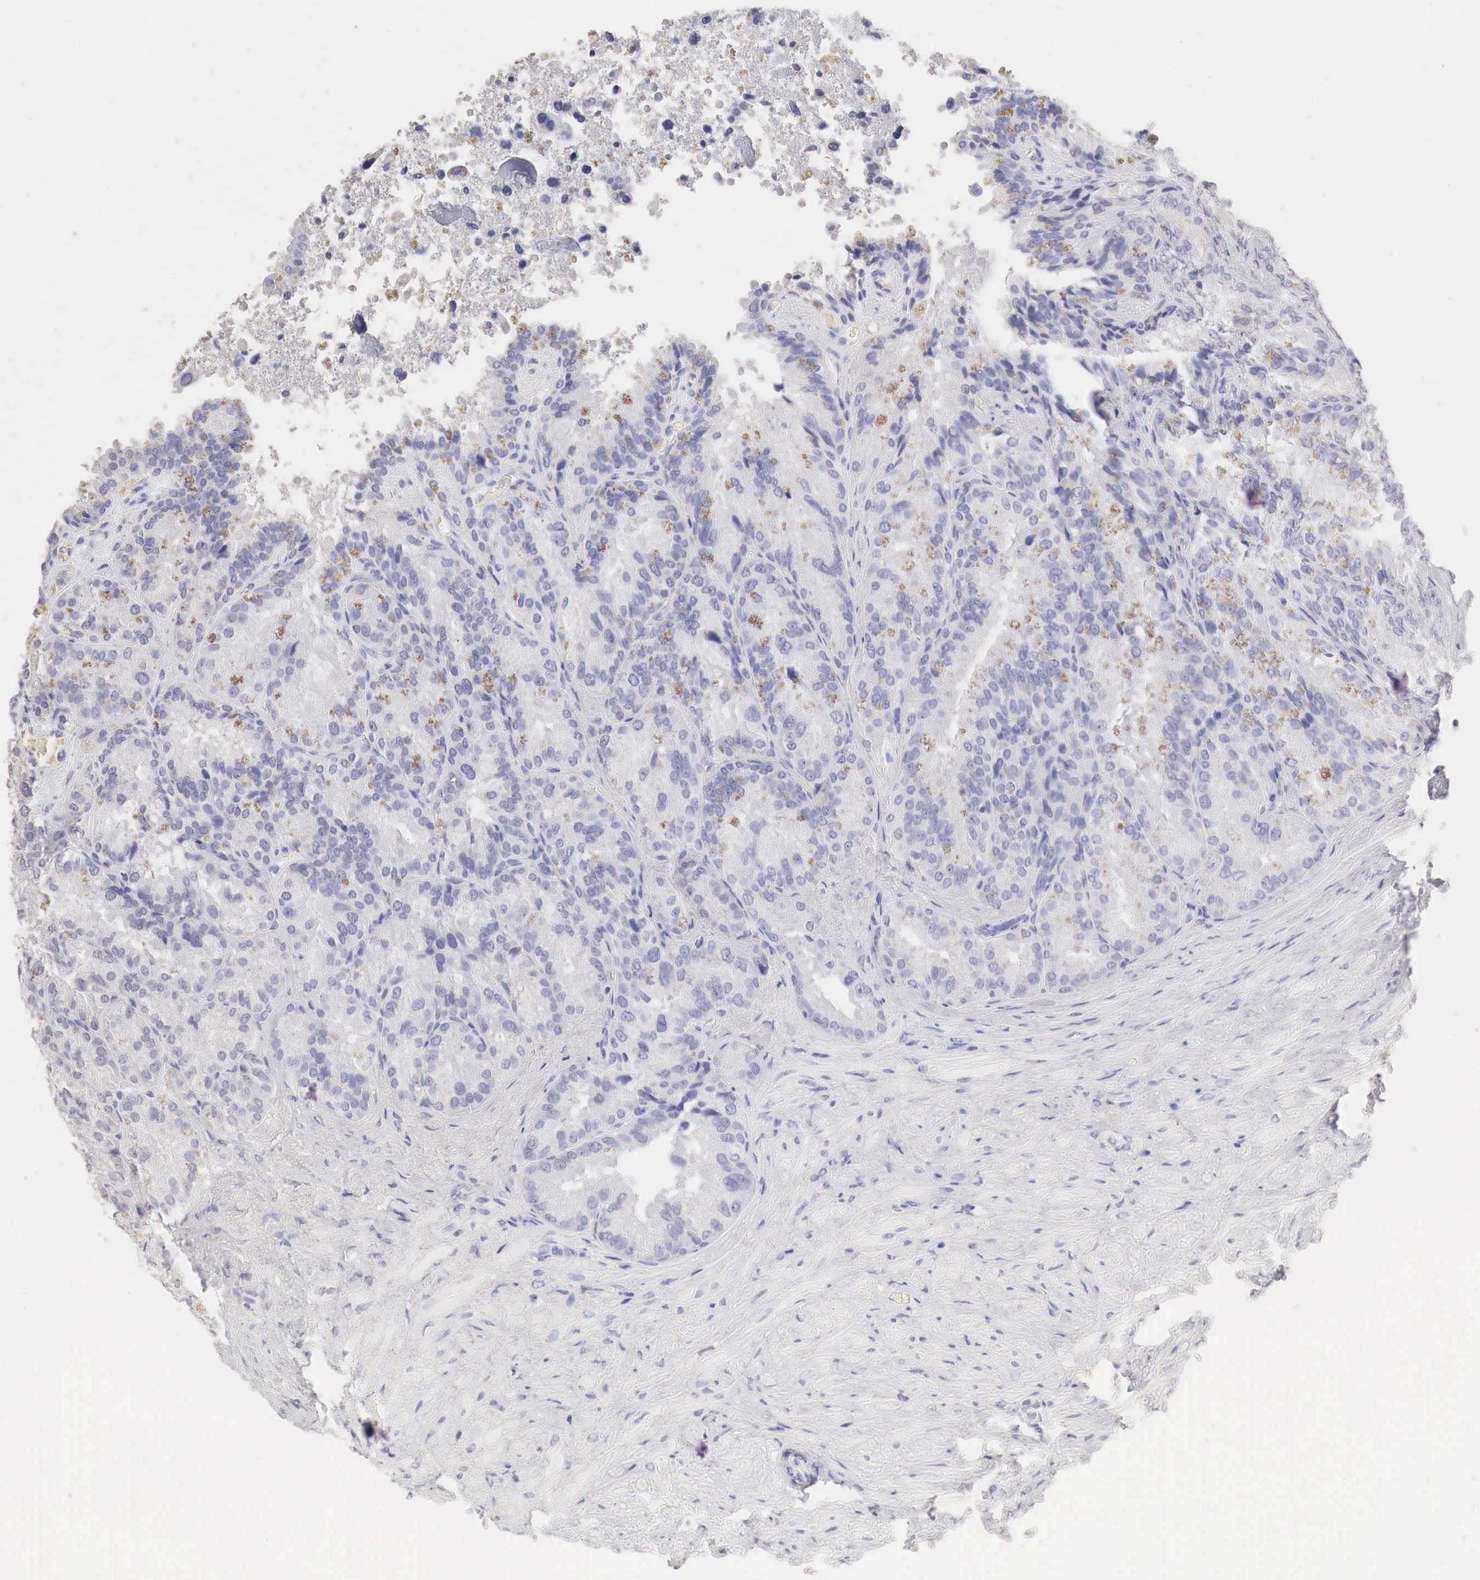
{"staining": {"intensity": "weak", "quantity": "<25%", "location": "cytoplasmic/membranous"}, "tissue": "seminal vesicle", "cell_type": "Glandular cells", "image_type": "normal", "snomed": [{"axis": "morphology", "description": "Normal tissue, NOS"}, {"axis": "topography", "description": "Seminal veicle"}], "caption": "Human seminal vesicle stained for a protein using immunohistochemistry reveals no expression in glandular cells.", "gene": "OTC", "patient": {"sex": "male", "age": 69}}